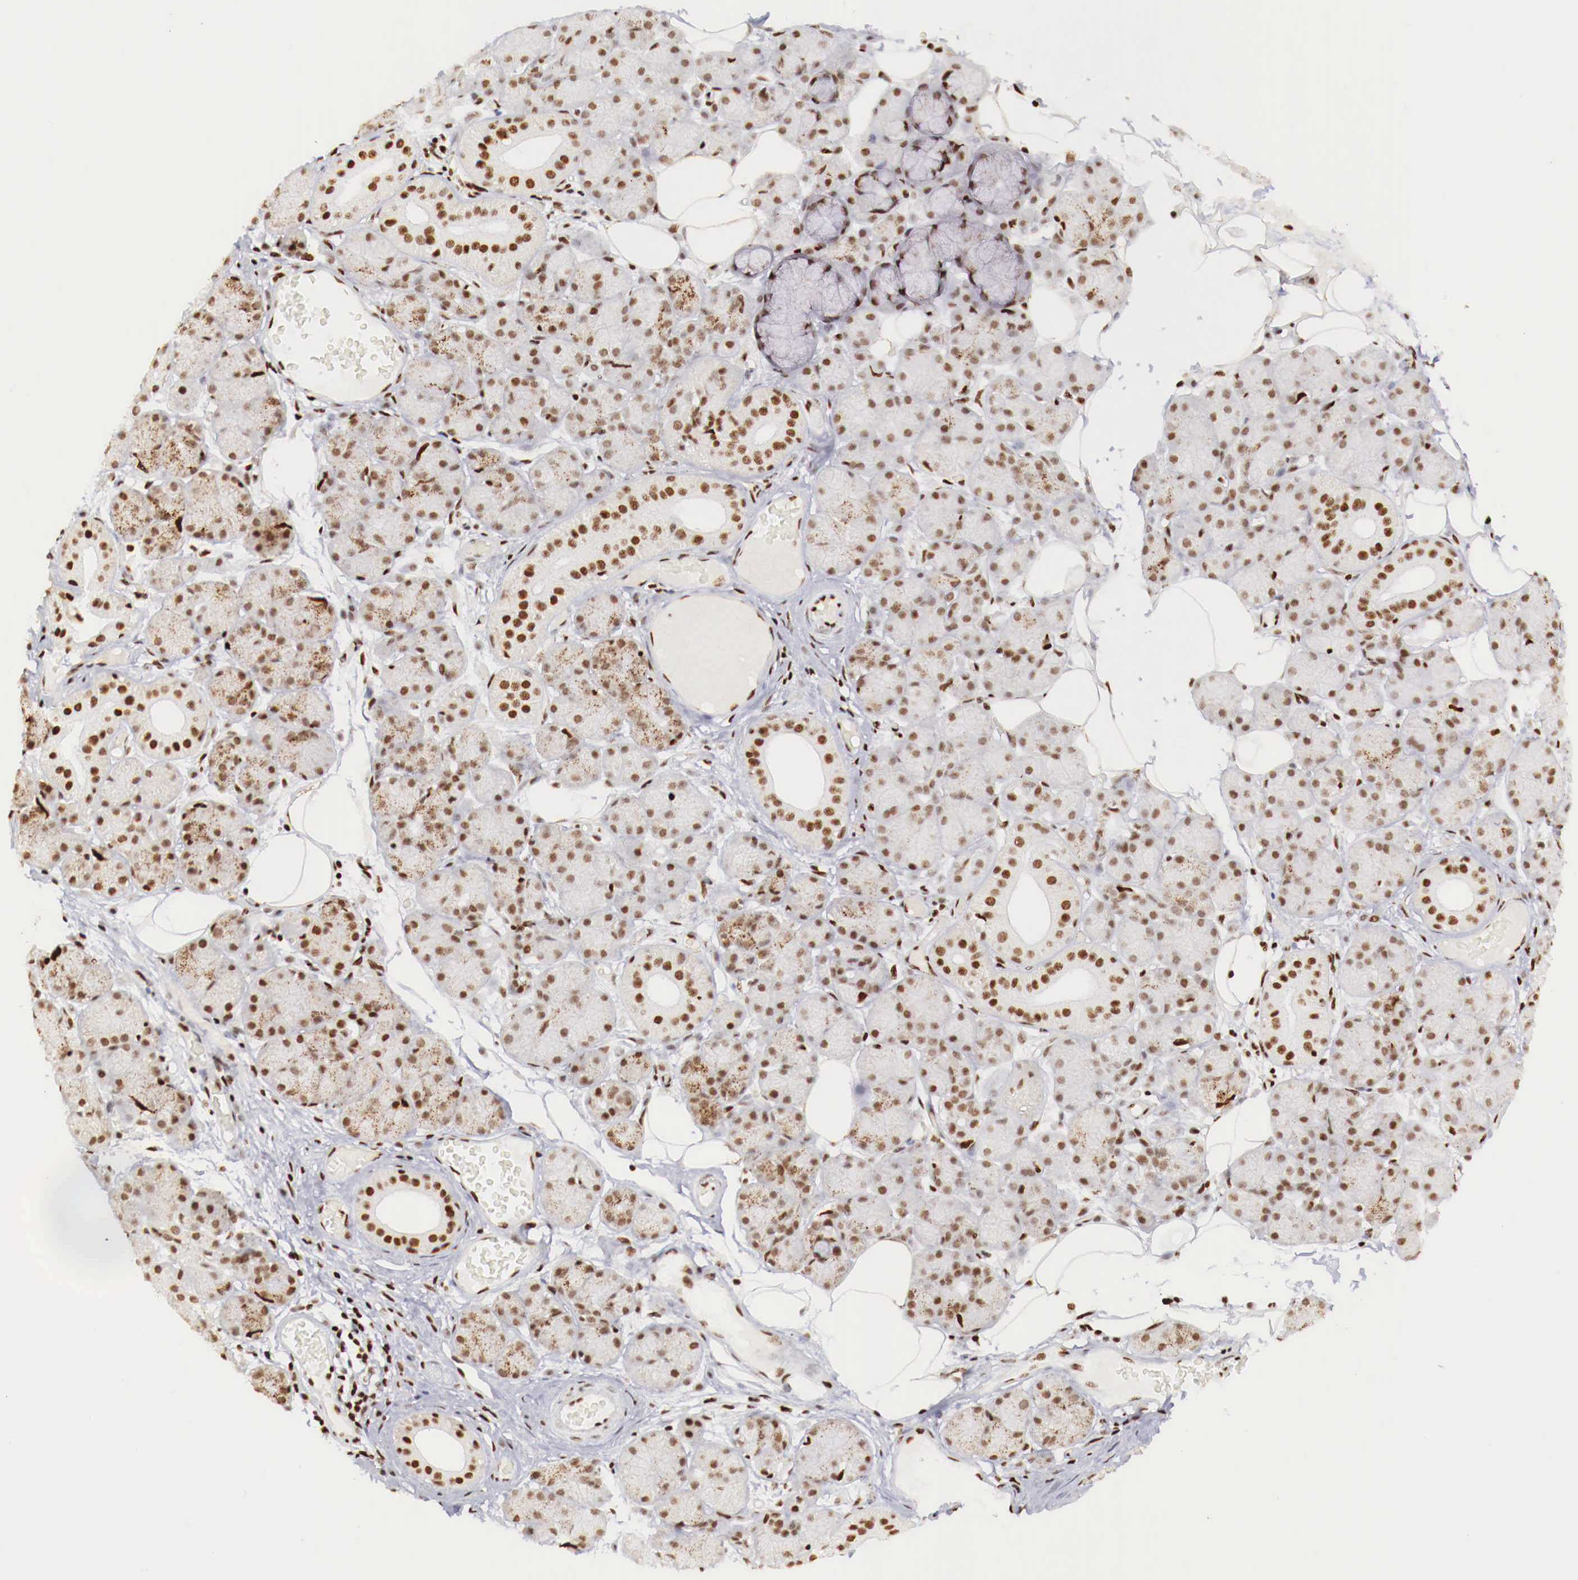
{"staining": {"intensity": "moderate", "quantity": ">75%", "location": "nuclear"}, "tissue": "salivary gland", "cell_type": "Glandular cells", "image_type": "normal", "snomed": [{"axis": "morphology", "description": "Normal tissue, NOS"}, {"axis": "topography", "description": "Salivary gland"}], "caption": "Protein staining displays moderate nuclear staining in approximately >75% of glandular cells in normal salivary gland.", "gene": "MAX", "patient": {"sex": "male", "age": 54}}